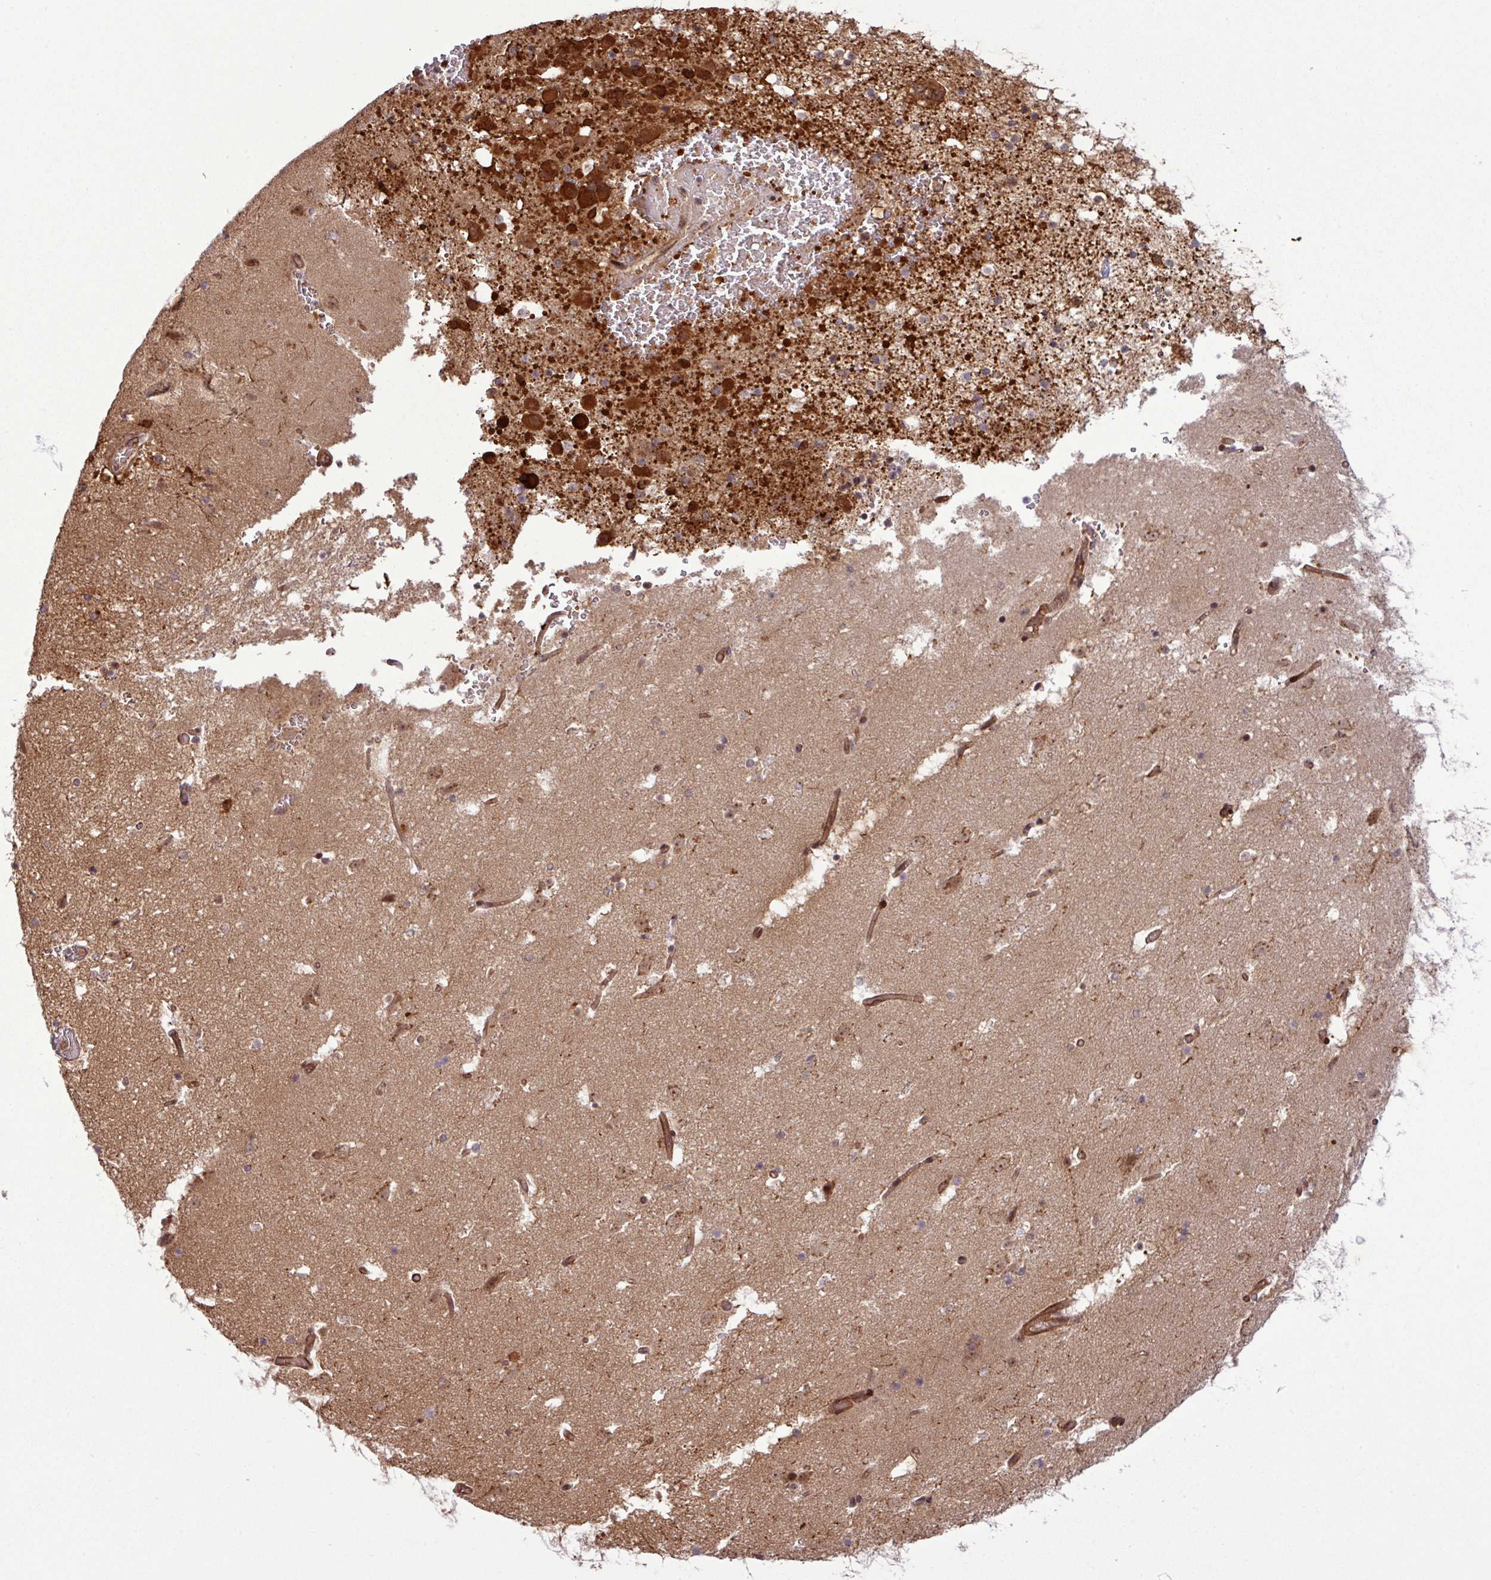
{"staining": {"intensity": "moderate", "quantity": "<25%", "location": "cytoplasmic/membranous,nuclear"}, "tissue": "caudate", "cell_type": "Glial cells", "image_type": "normal", "snomed": [{"axis": "morphology", "description": "Normal tissue, NOS"}, {"axis": "topography", "description": "Lateral ventricle wall"}], "caption": "Caudate was stained to show a protein in brown. There is low levels of moderate cytoplasmic/membranous,nuclear staining in approximately <25% of glial cells. Nuclei are stained in blue.", "gene": "C7orf50", "patient": {"sex": "male", "age": 37}}